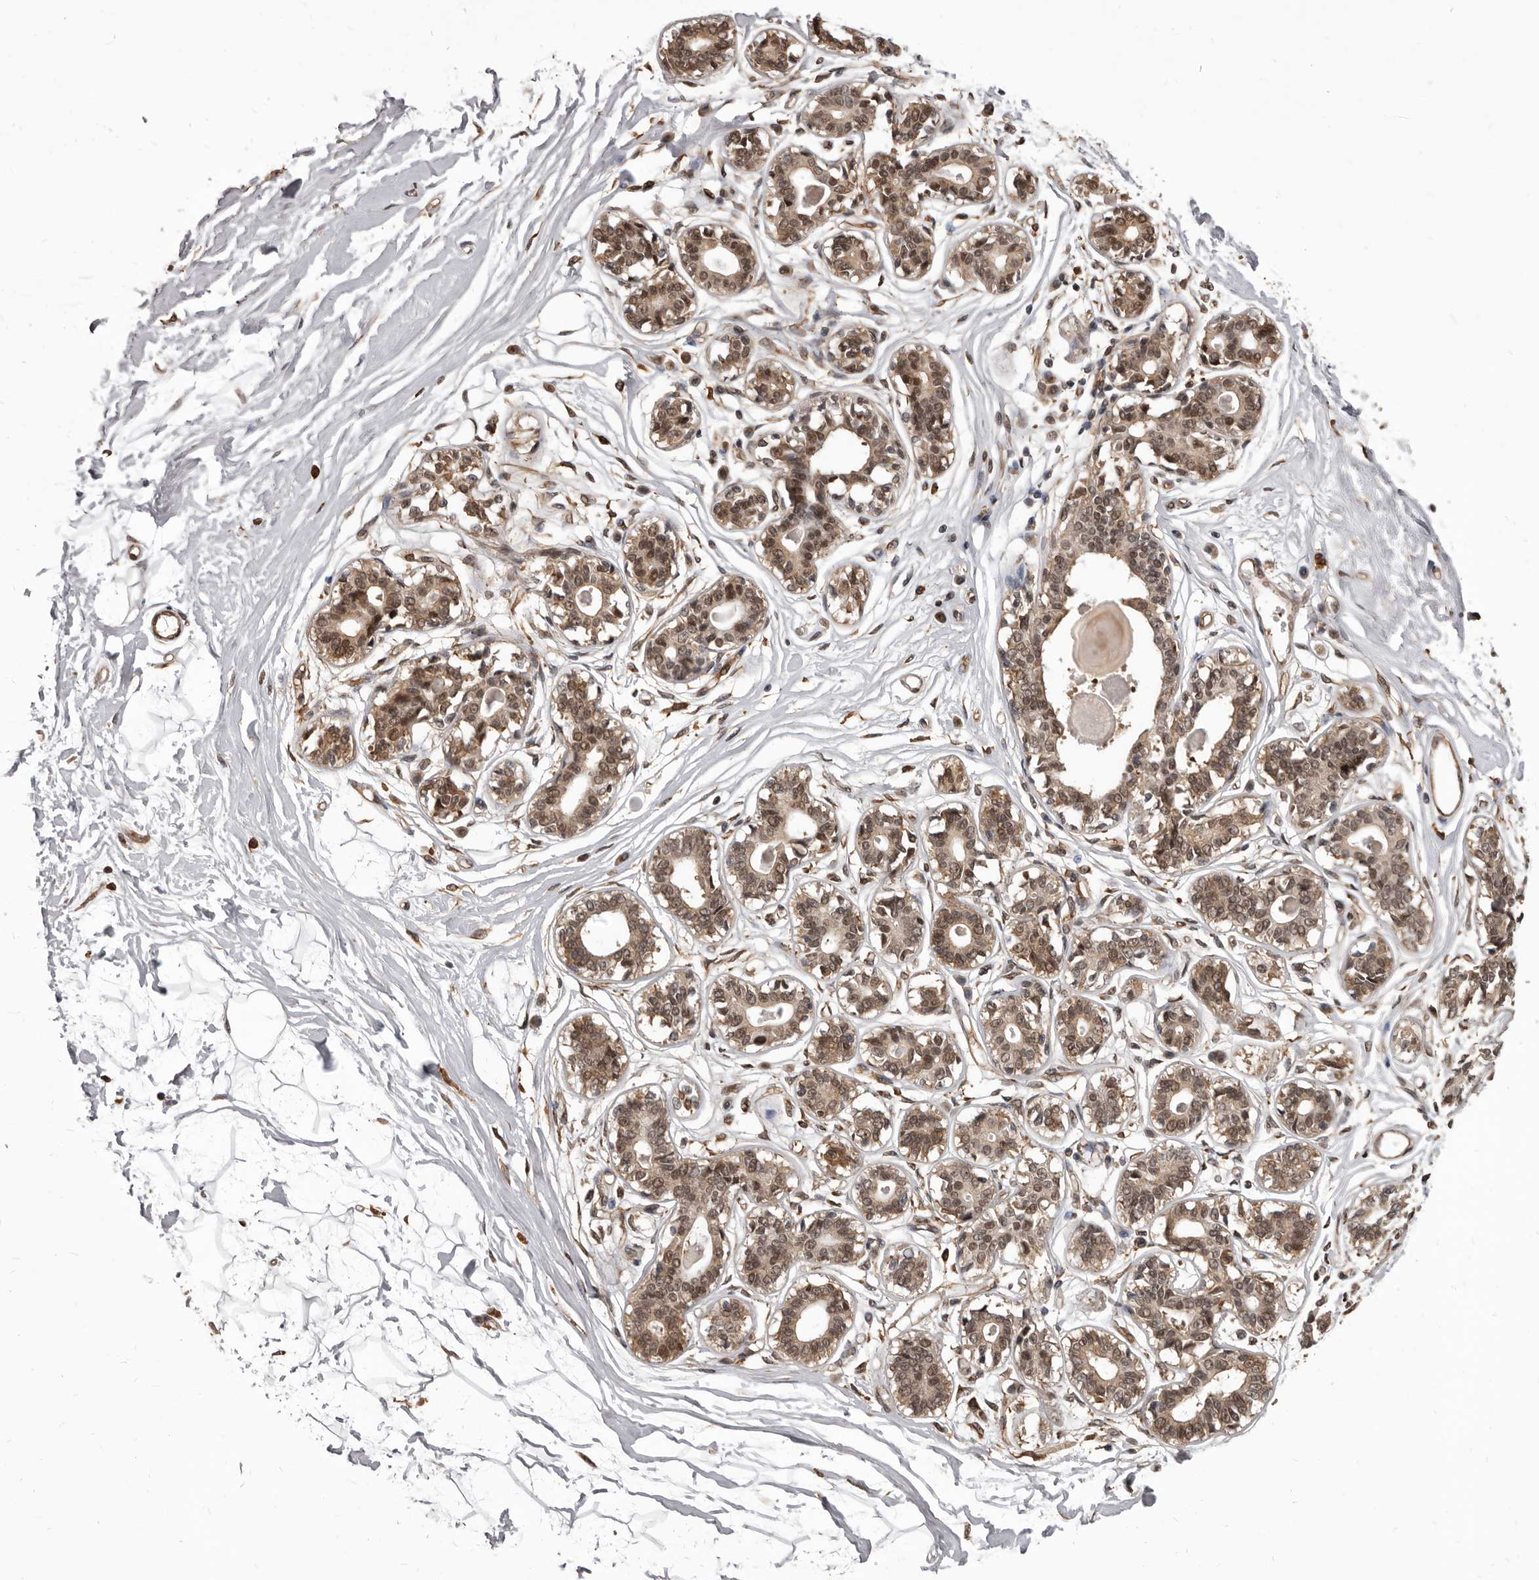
{"staining": {"intensity": "negative", "quantity": "none", "location": "none"}, "tissue": "breast", "cell_type": "Adipocytes", "image_type": "normal", "snomed": [{"axis": "morphology", "description": "Normal tissue, NOS"}, {"axis": "topography", "description": "Breast"}], "caption": "Immunohistochemistry (IHC) histopathology image of unremarkable human breast stained for a protein (brown), which displays no staining in adipocytes. Brightfield microscopy of IHC stained with DAB (brown) and hematoxylin (blue), captured at high magnification.", "gene": "ADAMTS20", "patient": {"sex": "female", "age": 45}}